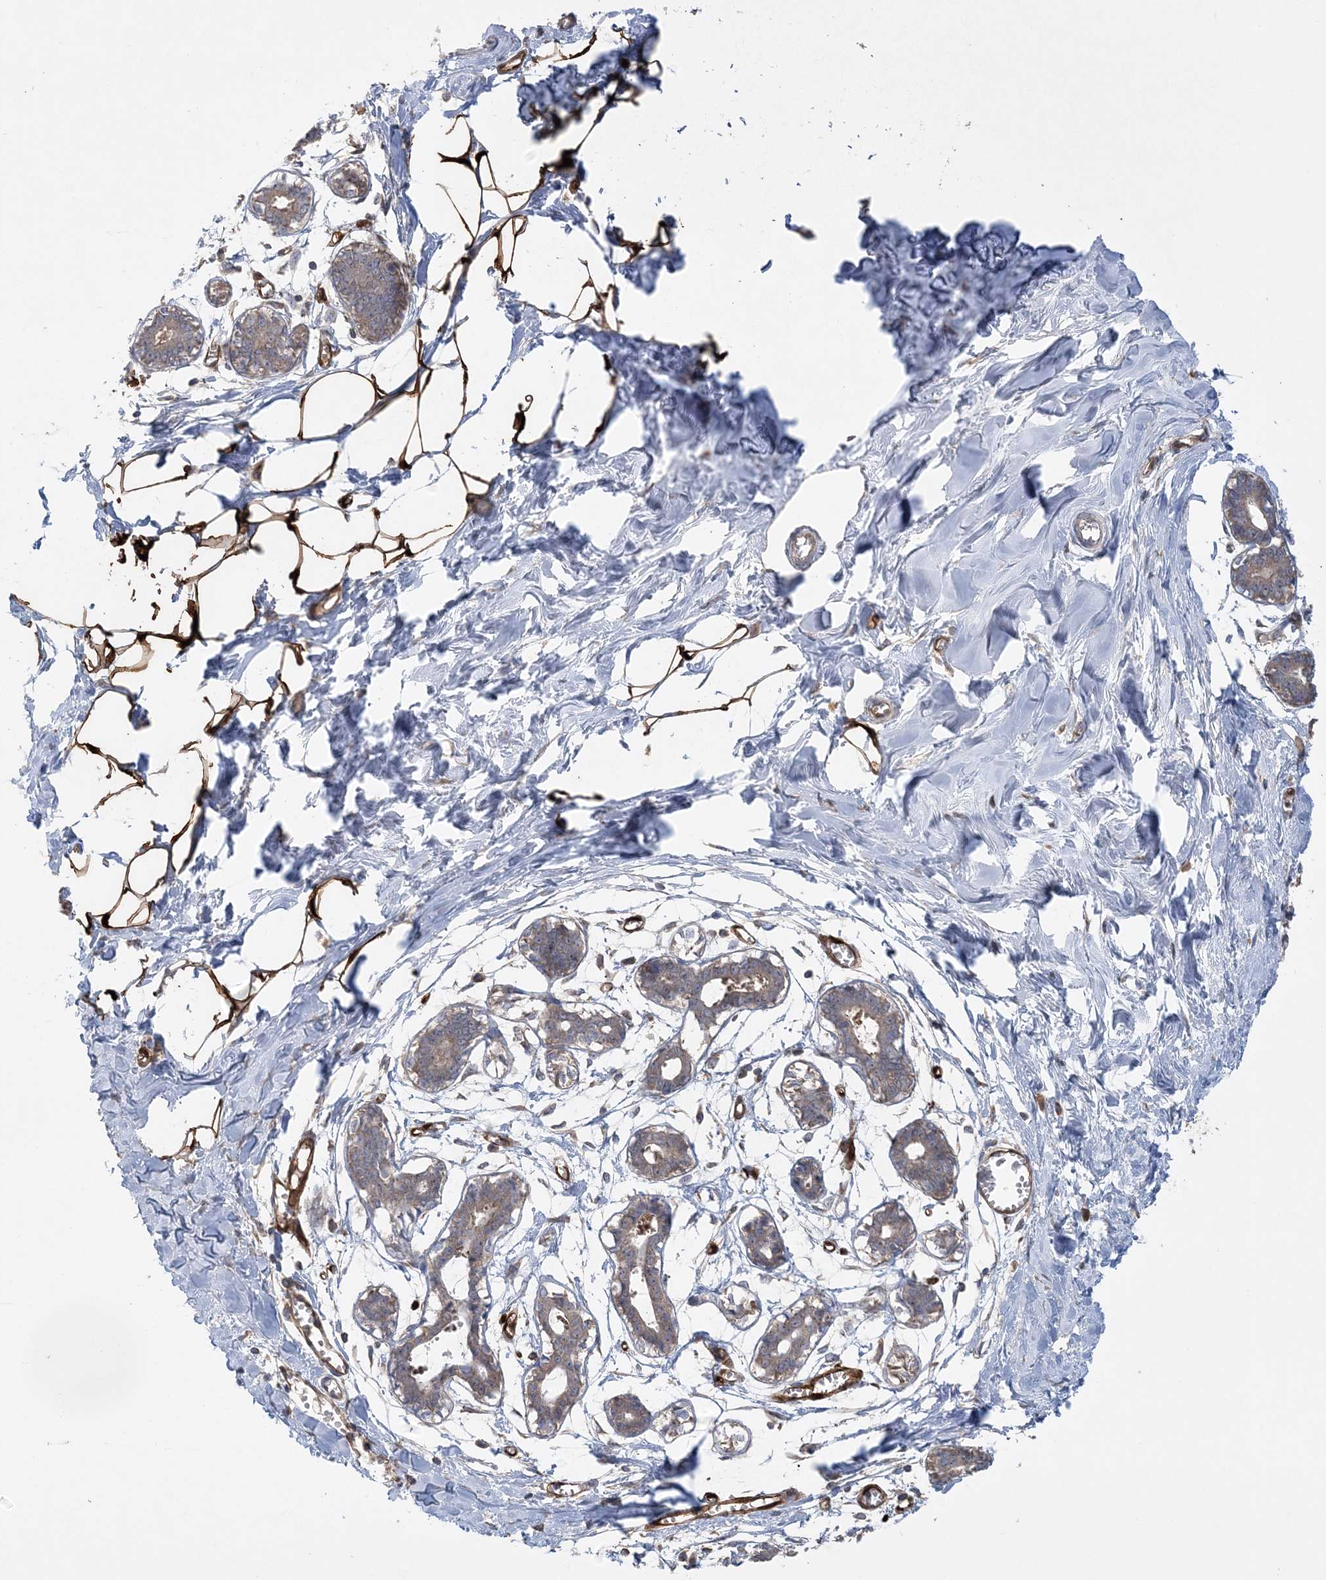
{"staining": {"intensity": "strong", "quantity": ">75%", "location": "cytoplasmic/membranous"}, "tissue": "breast", "cell_type": "Adipocytes", "image_type": "normal", "snomed": [{"axis": "morphology", "description": "Normal tissue, NOS"}, {"axis": "topography", "description": "Breast"}], "caption": "DAB immunohistochemical staining of normal human breast demonstrates strong cytoplasmic/membranous protein expression in about >75% of adipocytes.", "gene": "ACAP2", "patient": {"sex": "female", "age": 27}}